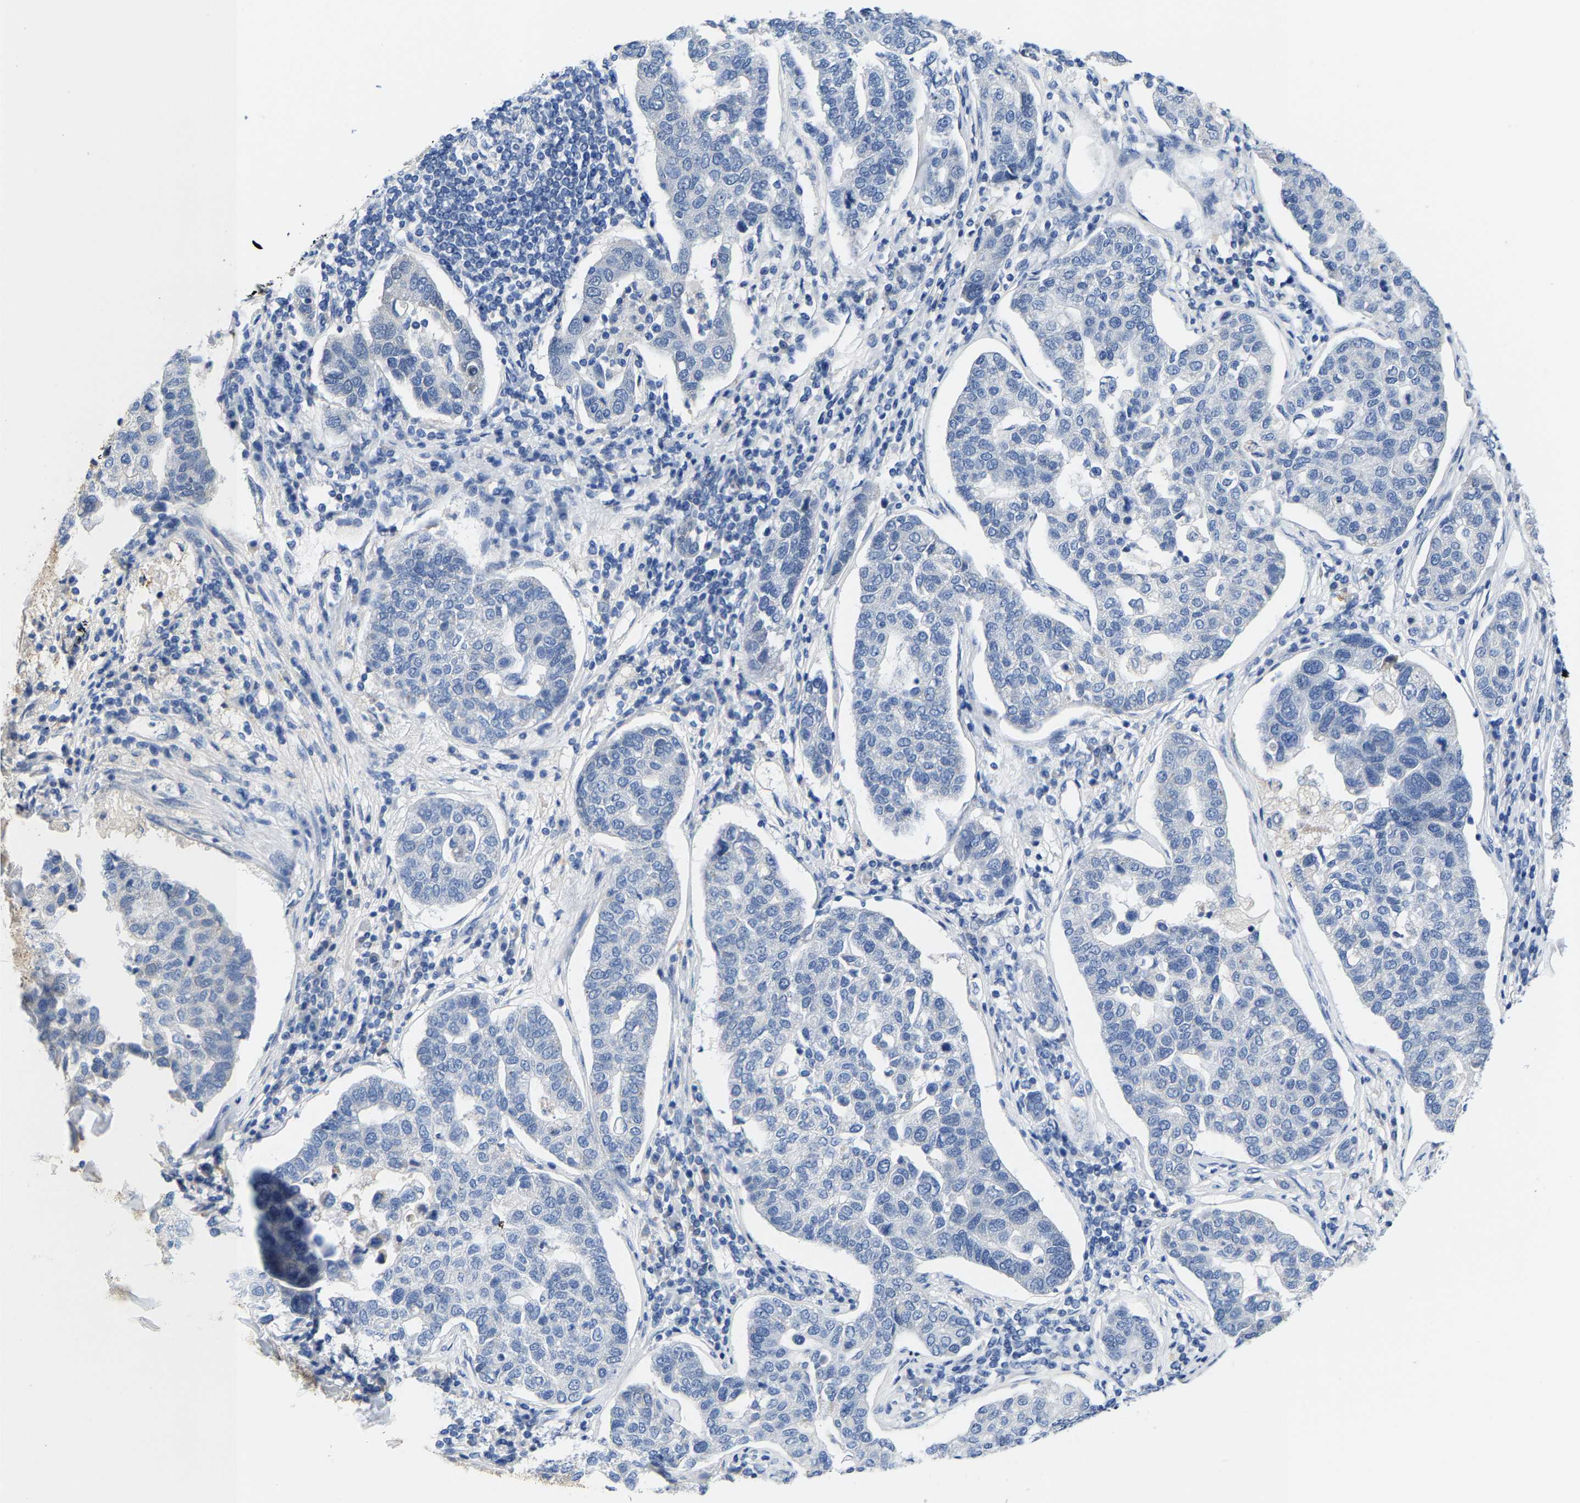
{"staining": {"intensity": "negative", "quantity": "none", "location": "none"}, "tissue": "pancreatic cancer", "cell_type": "Tumor cells", "image_type": "cancer", "snomed": [{"axis": "morphology", "description": "Adenocarcinoma, NOS"}, {"axis": "topography", "description": "Pancreas"}], "caption": "There is no significant positivity in tumor cells of pancreatic adenocarcinoma.", "gene": "KLHL1", "patient": {"sex": "female", "age": 61}}